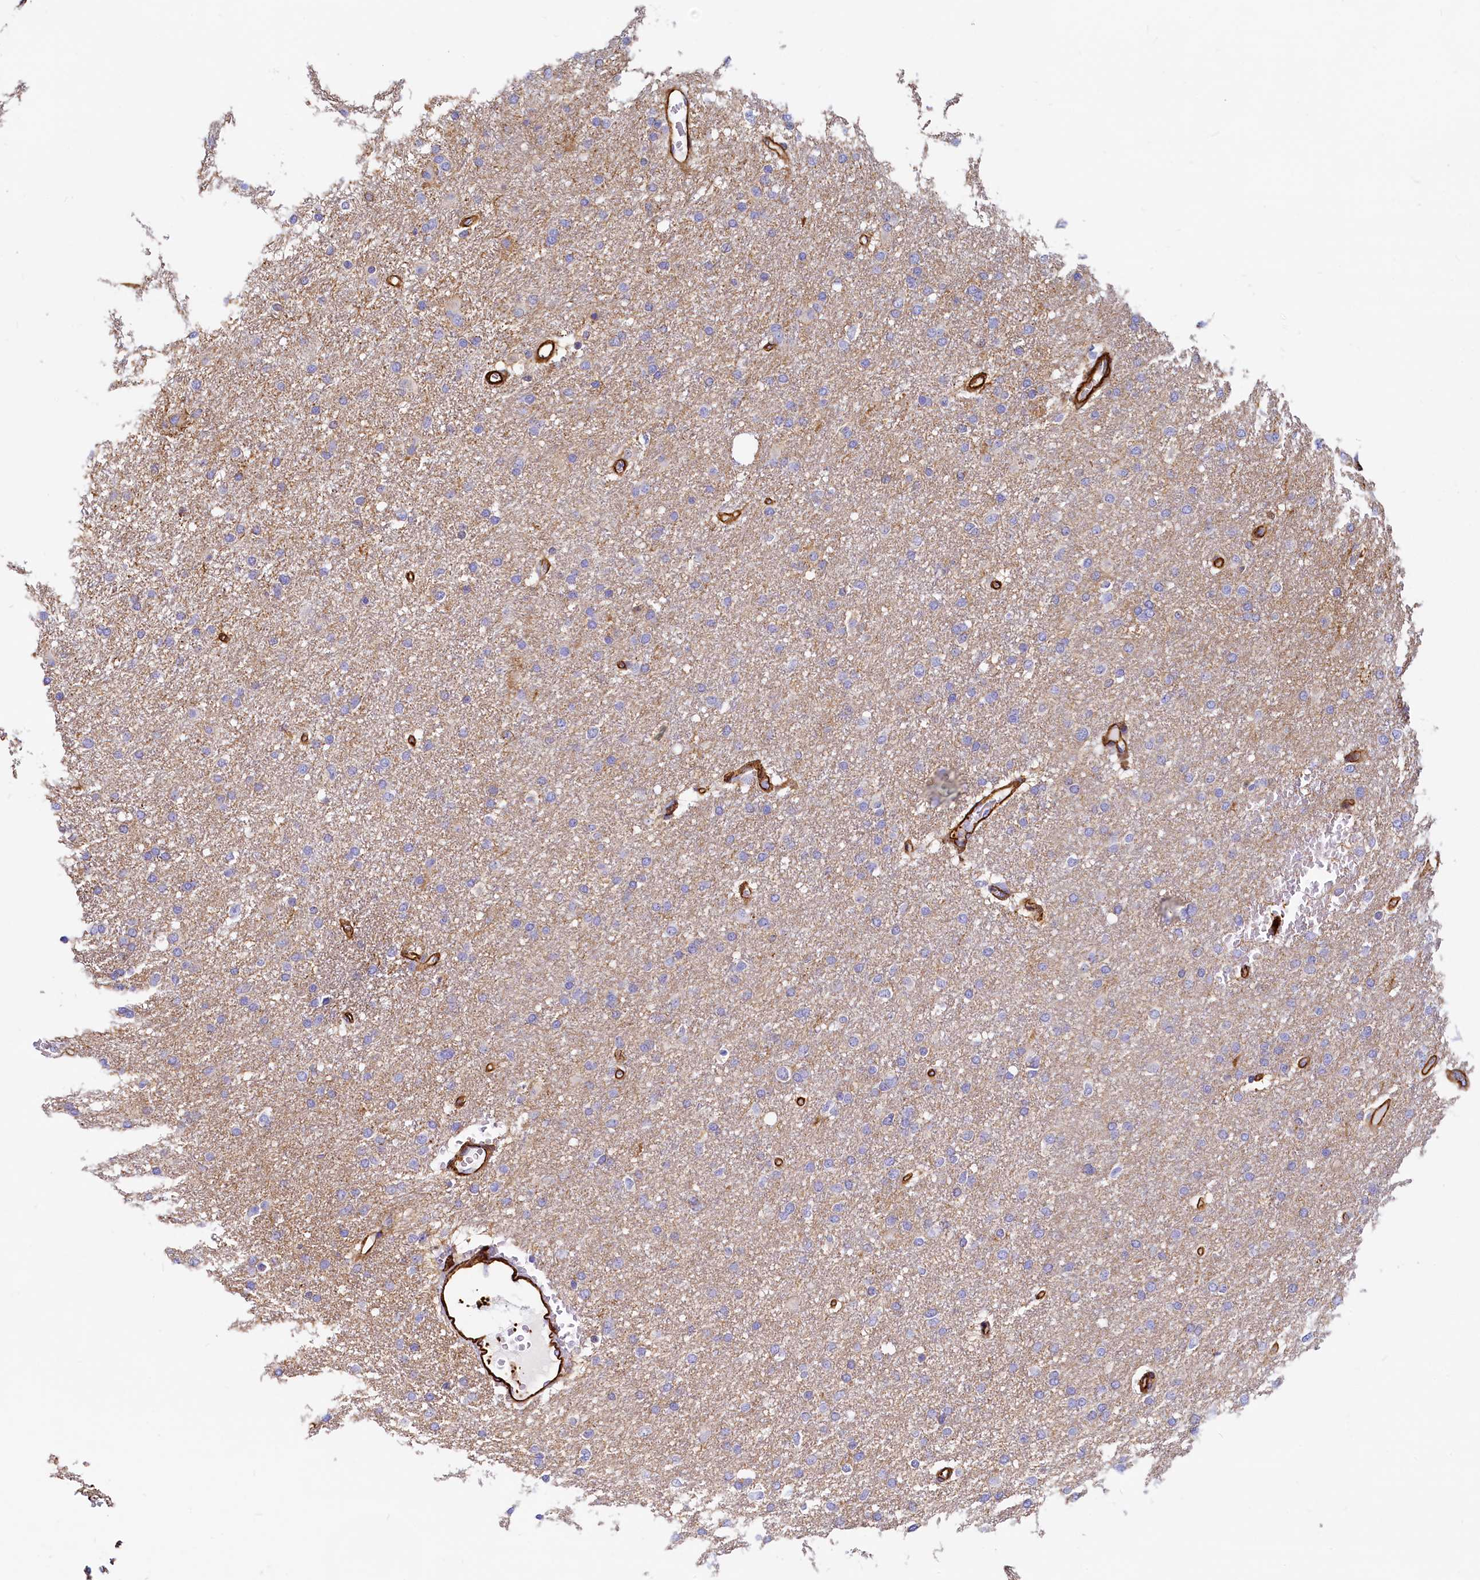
{"staining": {"intensity": "negative", "quantity": "none", "location": "none"}, "tissue": "glioma", "cell_type": "Tumor cells", "image_type": "cancer", "snomed": [{"axis": "morphology", "description": "Glioma, malignant, High grade"}, {"axis": "topography", "description": "Cerebral cortex"}], "caption": "Immunohistochemistry of glioma exhibits no staining in tumor cells. (DAB (3,3'-diaminobenzidine) immunohistochemistry visualized using brightfield microscopy, high magnification).", "gene": "THBS1", "patient": {"sex": "female", "age": 36}}